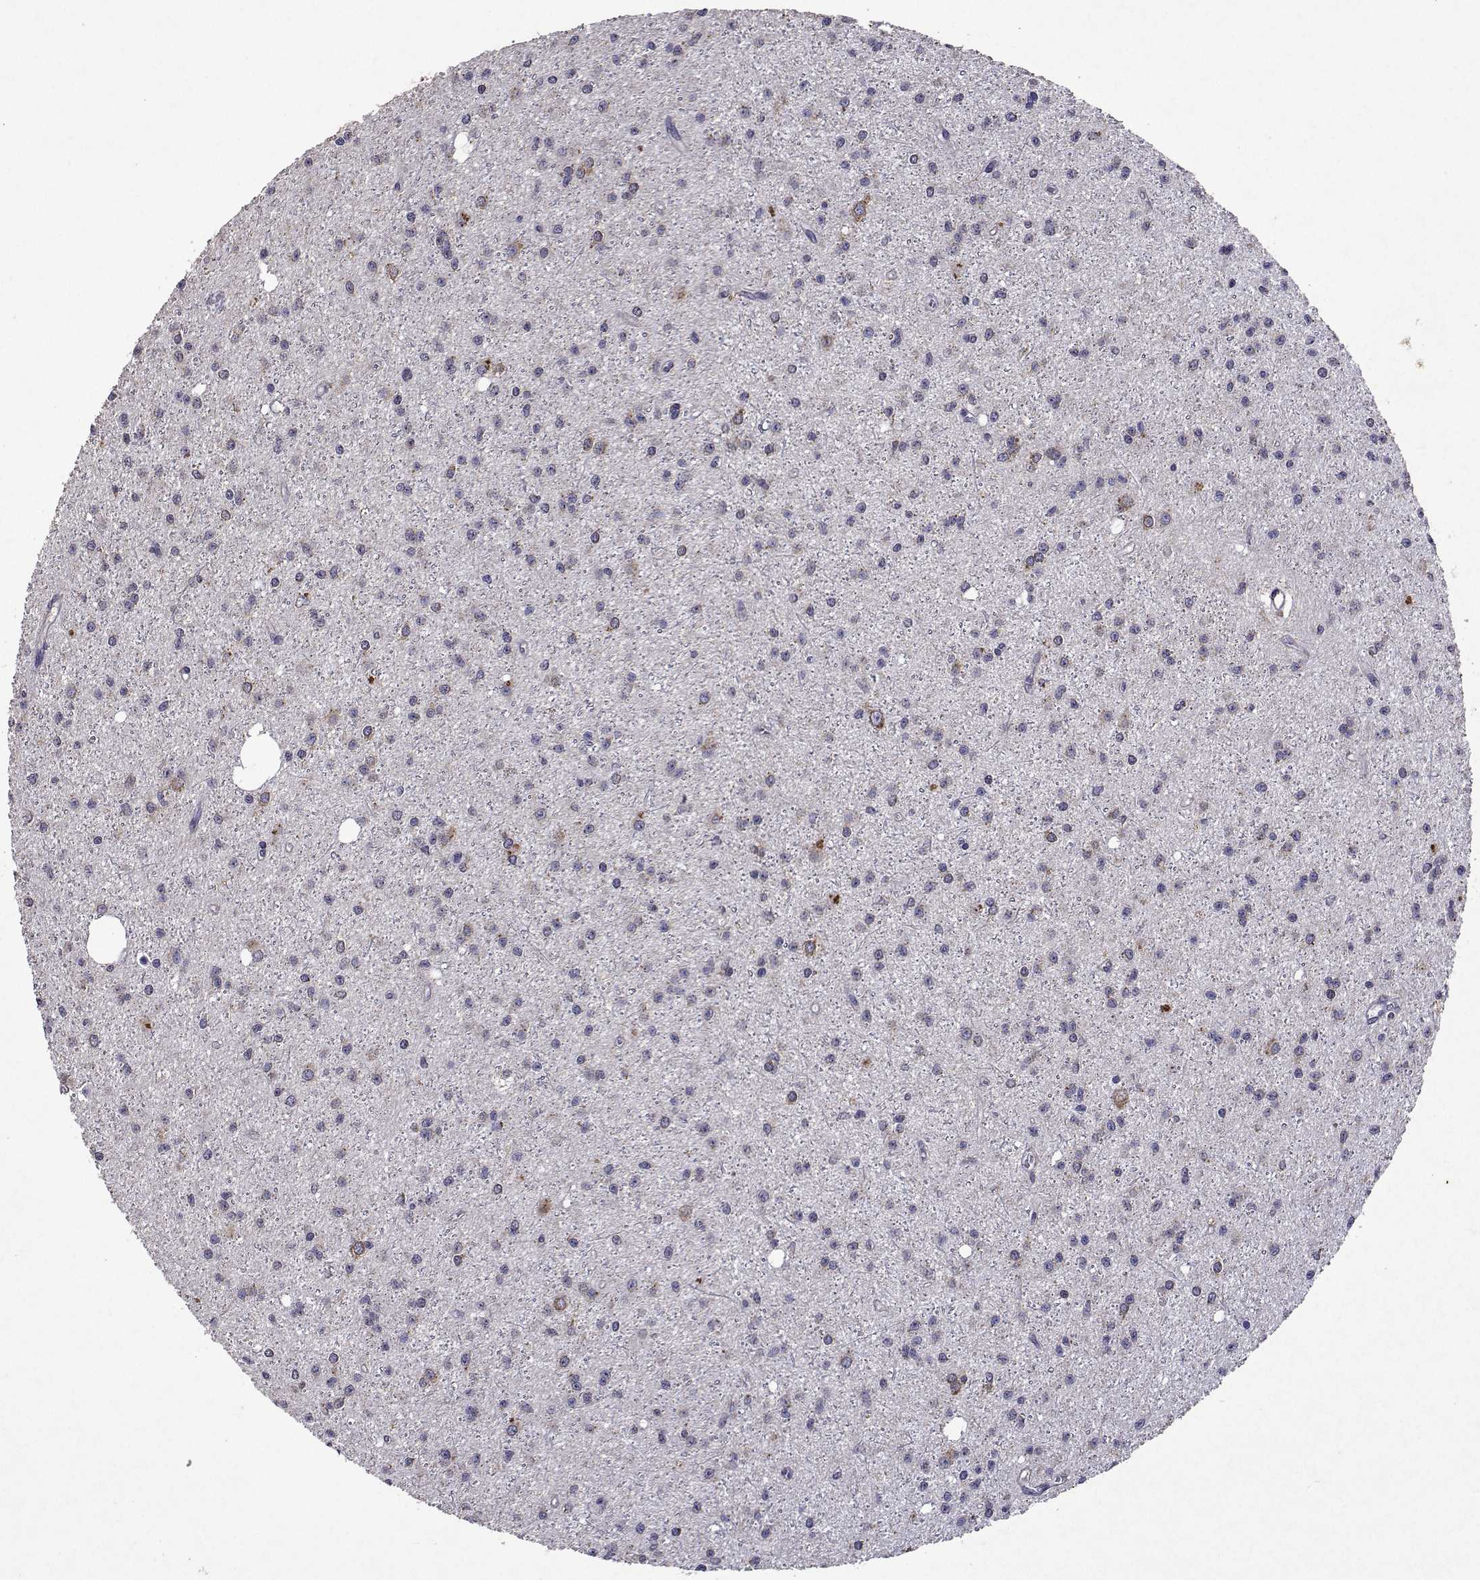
{"staining": {"intensity": "weak", "quantity": "<25%", "location": "cytoplasmic/membranous"}, "tissue": "glioma", "cell_type": "Tumor cells", "image_type": "cancer", "snomed": [{"axis": "morphology", "description": "Glioma, malignant, Low grade"}, {"axis": "topography", "description": "Brain"}], "caption": "Immunohistochemistry micrograph of human glioma stained for a protein (brown), which reveals no staining in tumor cells. The staining is performed using DAB brown chromogen with nuclei counter-stained in using hematoxylin.", "gene": "TARBP2", "patient": {"sex": "male", "age": 27}}